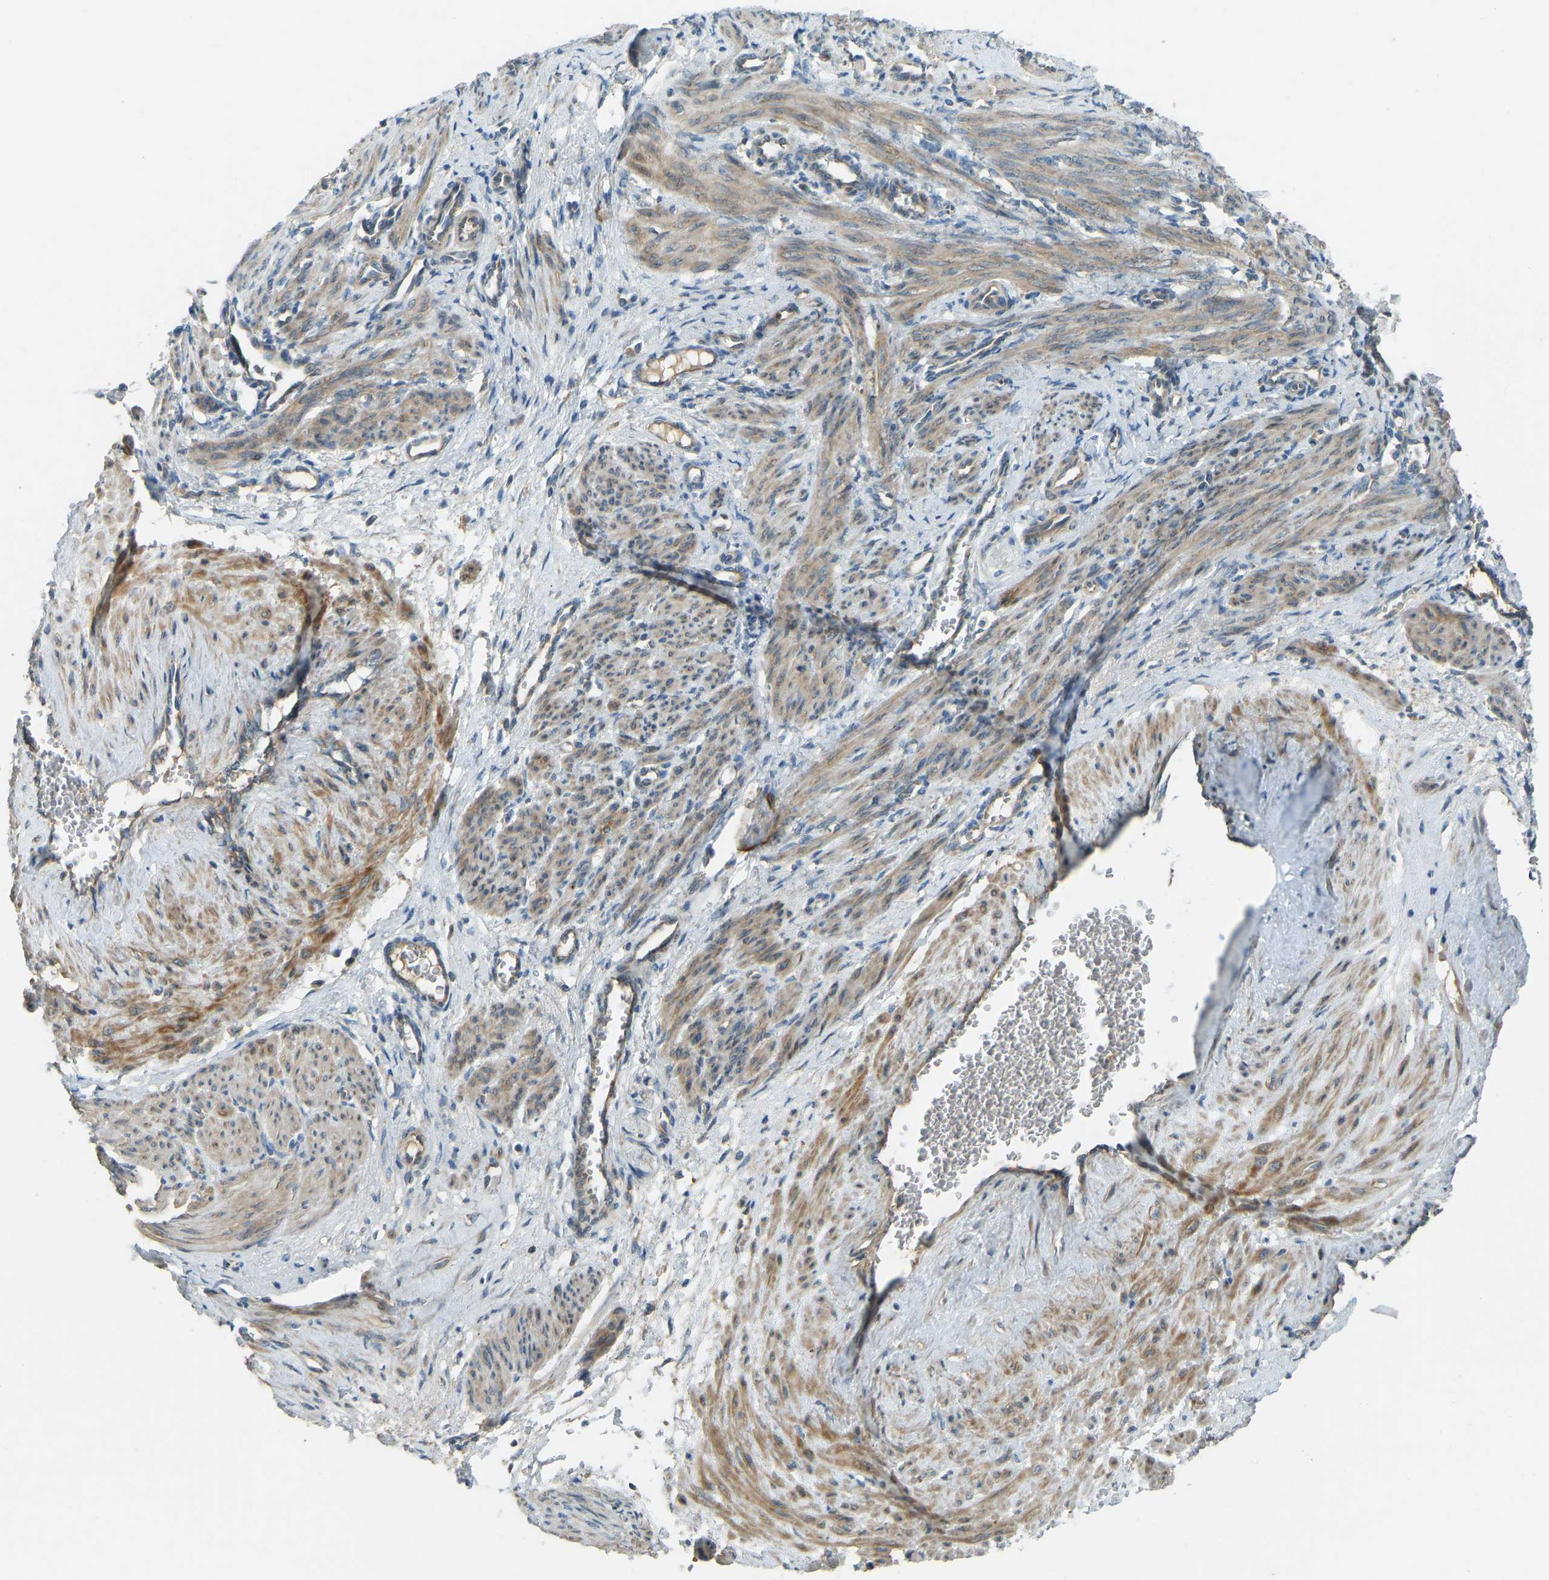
{"staining": {"intensity": "moderate", "quantity": ">75%", "location": "cytoplasmic/membranous"}, "tissue": "smooth muscle", "cell_type": "Smooth muscle cells", "image_type": "normal", "snomed": [{"axis": "morphology", "description": "Normal tissue, NOS"}, {"axis": "topography", "description": "Endometrium"}], "caption": "Smooth muscle cells display medium levels of moderate cytoplasmic/membranous expression in about >75% of cells in unremarkable human smooth muscle.", "gene": "STAU2", "patient": {"sex": "female", "age": 33}}